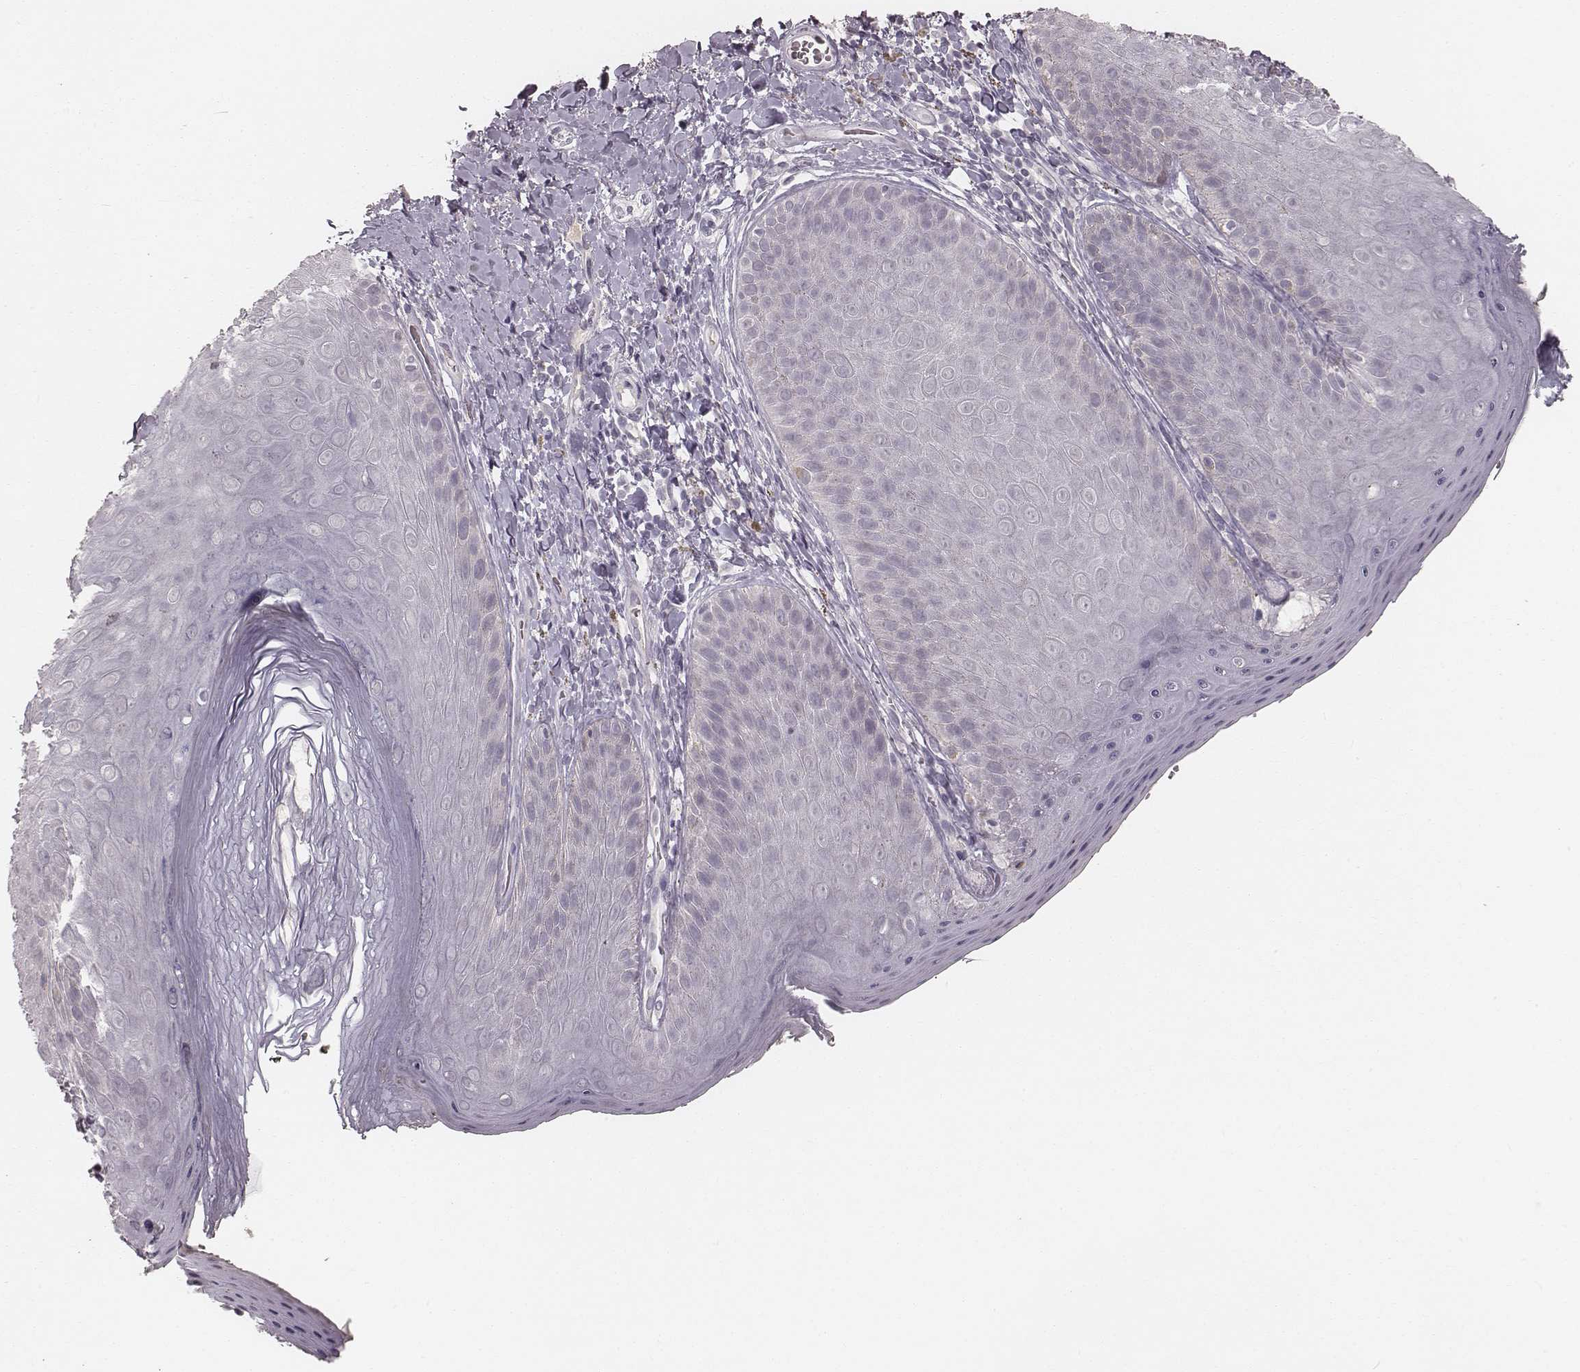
{"staining": {"intensity": "negative", "quantity": "none", "location": "none"}, "tissue": "skin", "cell_type": "Epidermal cells", "image_type": "normal", "snomed": [{"axis": "morphology", "description": "Normal tissue, NOS"}, {"axis": "topography", "description": "Anal"}], "caption": "Immunohistochemistry (IHC) histopathology image of benign human skin stained for a protein (brown), which exhibits no expression in epidermal cells.", "gene": "LY6K", "patient": {"sex": "male", "age": 53}}